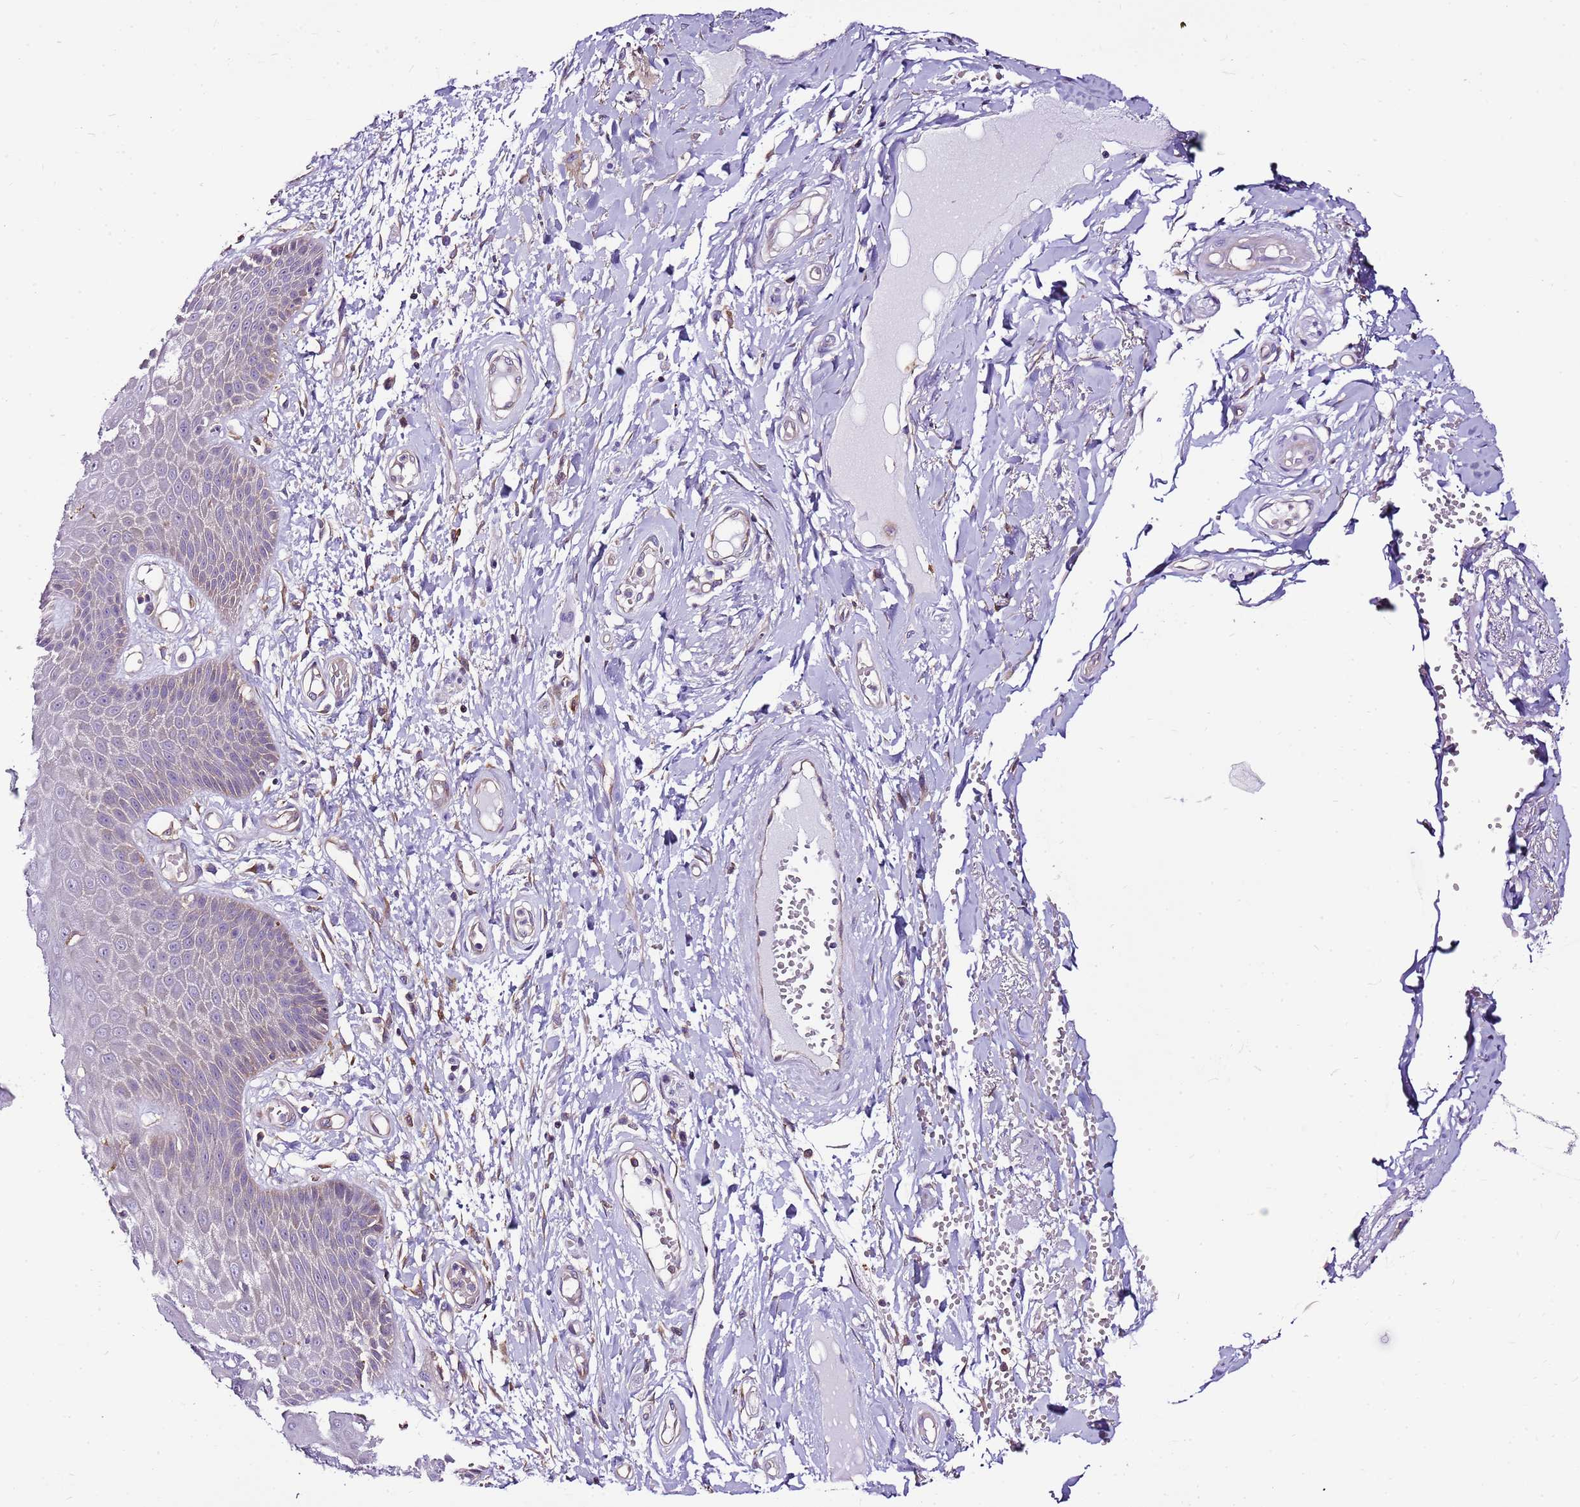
{"staining": {"intensity": "negative", "quantity": "none", "location": "none"}, "tissue": "skin", "cell_type": "Epidermal cells", "image_type": "normal", "snomed": [{"axis": "morphology", "description": "Normal tissue, NOS"}, {"axis": "topography", "description": "Anal"}], "caption": "A high-resolution micrograph shows immunohistochemistry (IHC) staining of unremarkable skin, which exhibits no significant expression in epidermal cells. (DAB (3,3'-diaminobenzidine) immunohistochemistry (IHC) visualized using brightfield microscopy, high magnification).", "gene": "ATXN2L", "patient": {"sex": "male", "age": 78}}